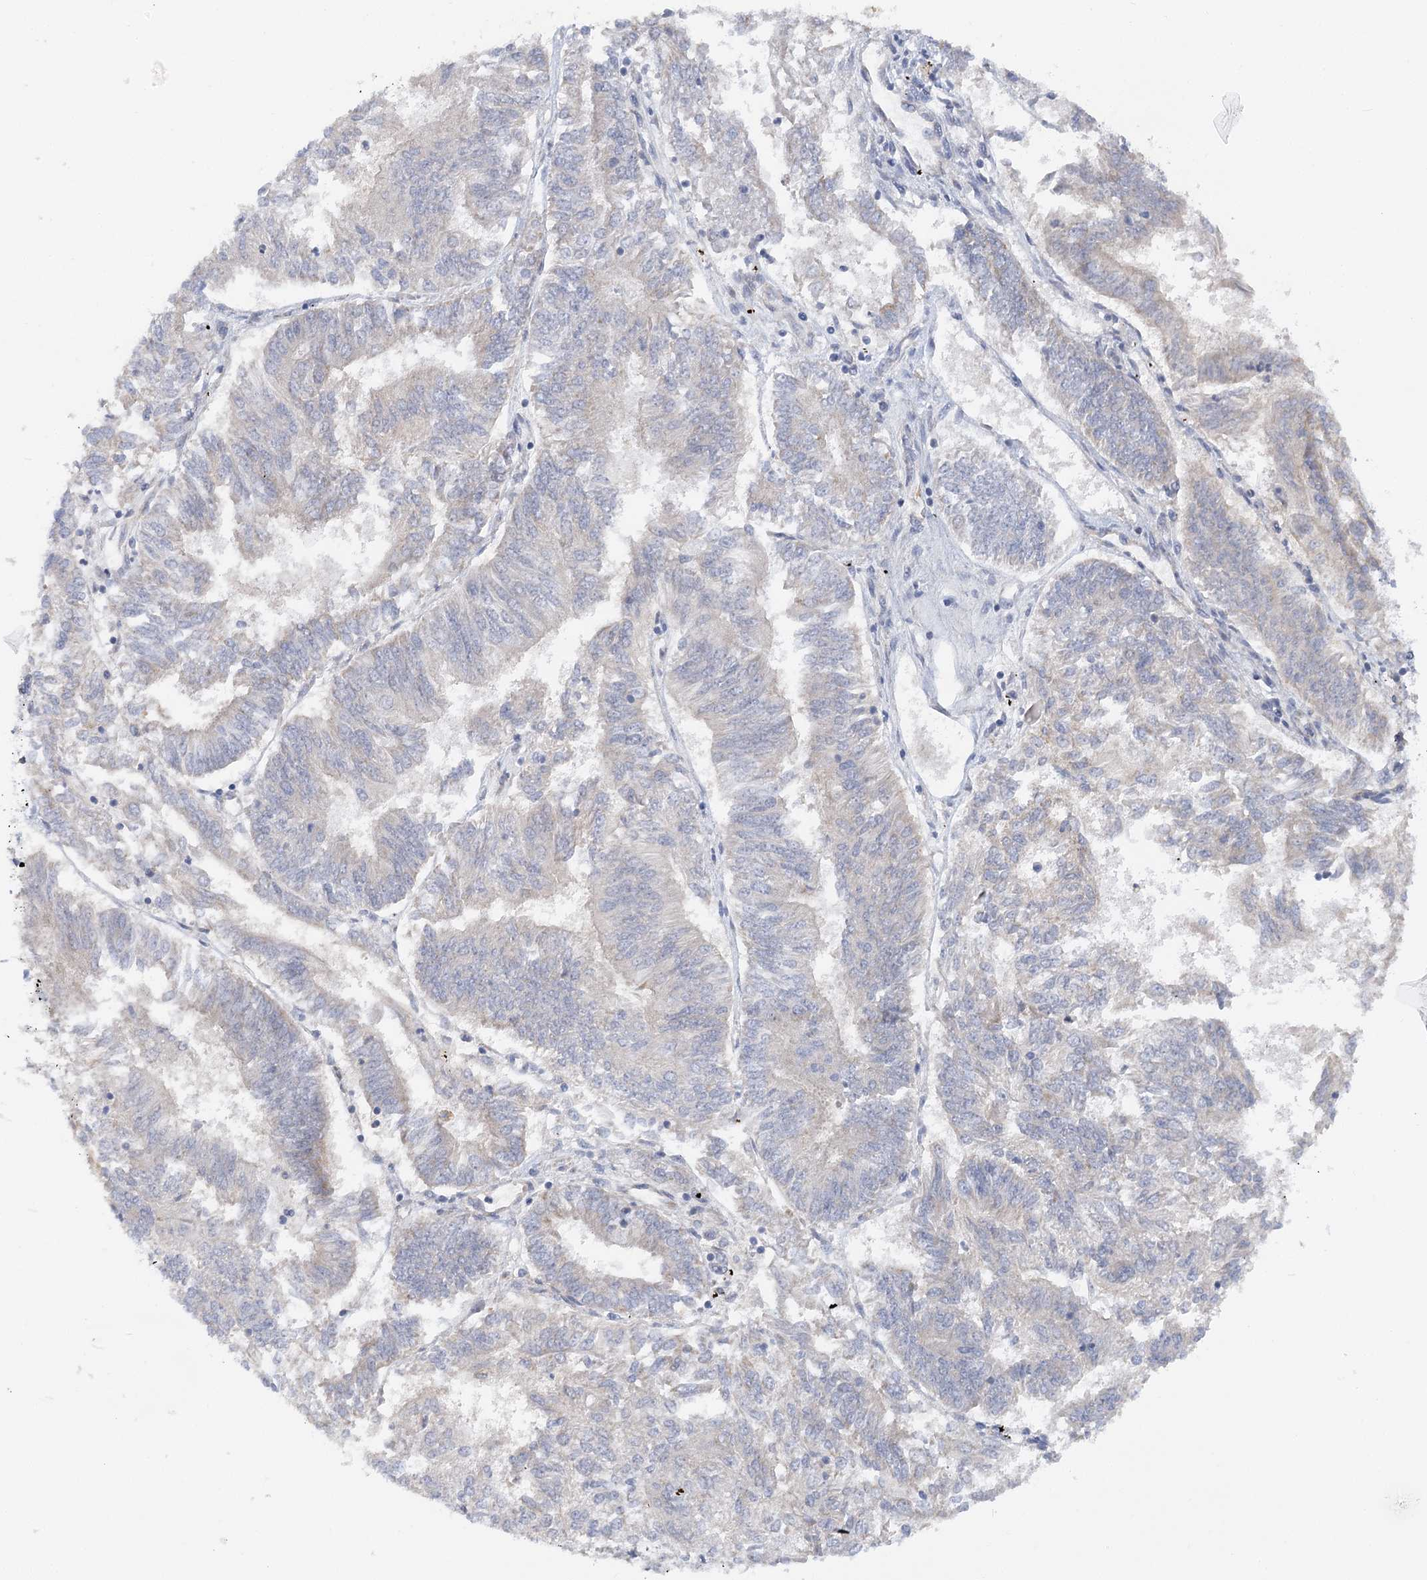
{"staining": {"intensity": "negative", "quantity": "none", "location": "none"}, "tissue": "endometrial cancer", "cell_type": "Tumor cells", "image_type": "cancer", "snomed": [{"axis": "morphology", "description": "Adenocarcinoma, NOS"}, {"axis": "topography", "description": "Endometrium"}], "caption": "The IHC photomicrograph has no significant staining in tumor cells of adenocarcinoma (endometrial) tissue. (Brightfield microscopy of DAB (3,3'-diaminobenzidine) immunohistochemistry at high magnification).", "gene": "NELL2", "patient": {"sex": "female", "age": 58}}